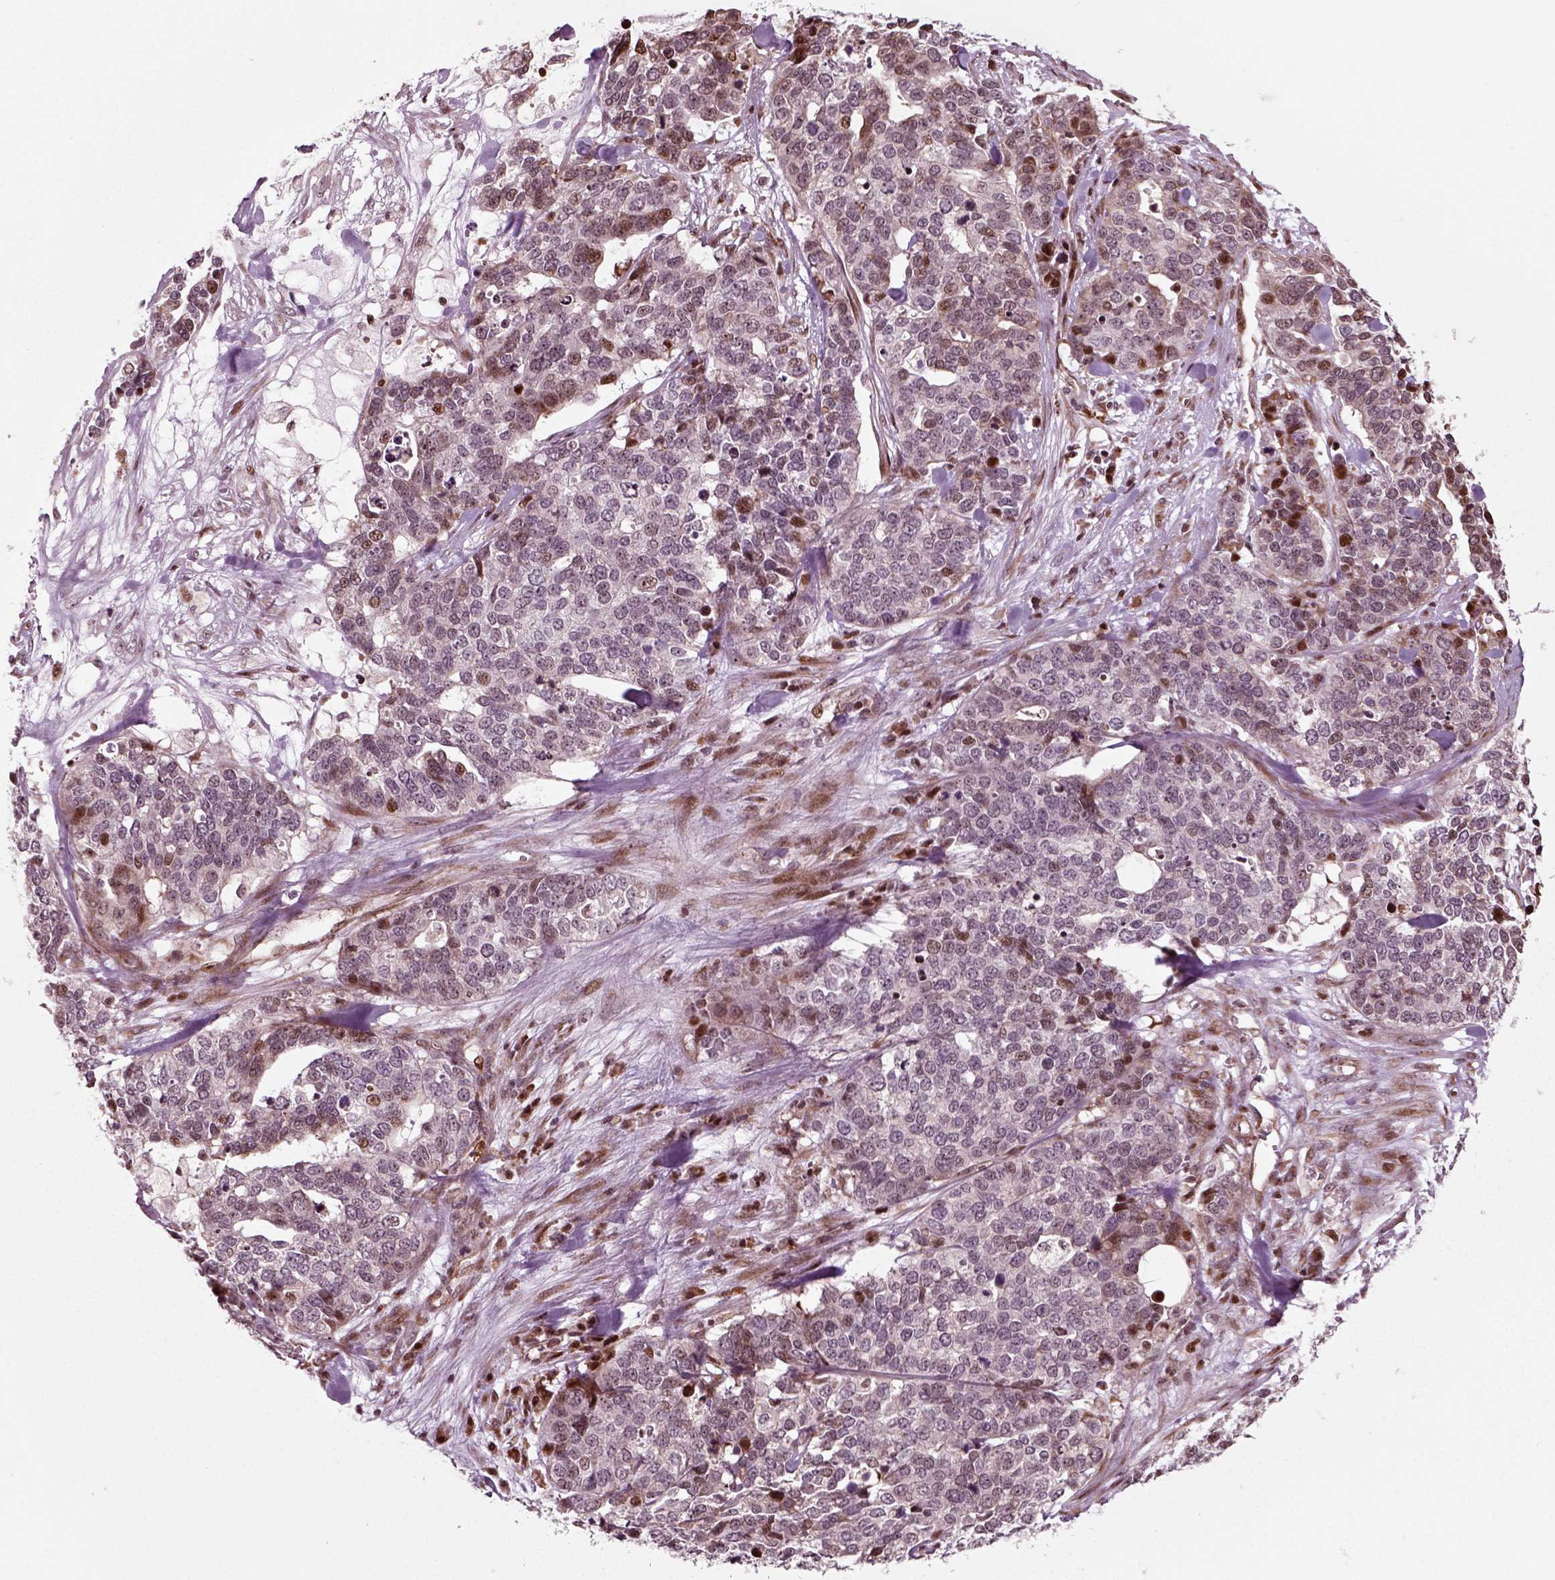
{"staining": {"intensity": "moderate", "quantity": "<25%", "location": "nuclear"}, "tissue": "ovarian cancer", "cell_type": "Tumor cells", "image_type": "cancer", "snomed": [{"axis": "morphology", "description": "Carcinoma, endometroid"}, {"axis": "topography", "description": "Ovary"}], "caption": "Ovarian cancer (endometroid carcinoma) stained with a brown dye demonstrates moderate nuclear positive staining in about <25% of tumor cells.", "gene": "CDC14A", "patient": {"sex": "female", "age": 65}}